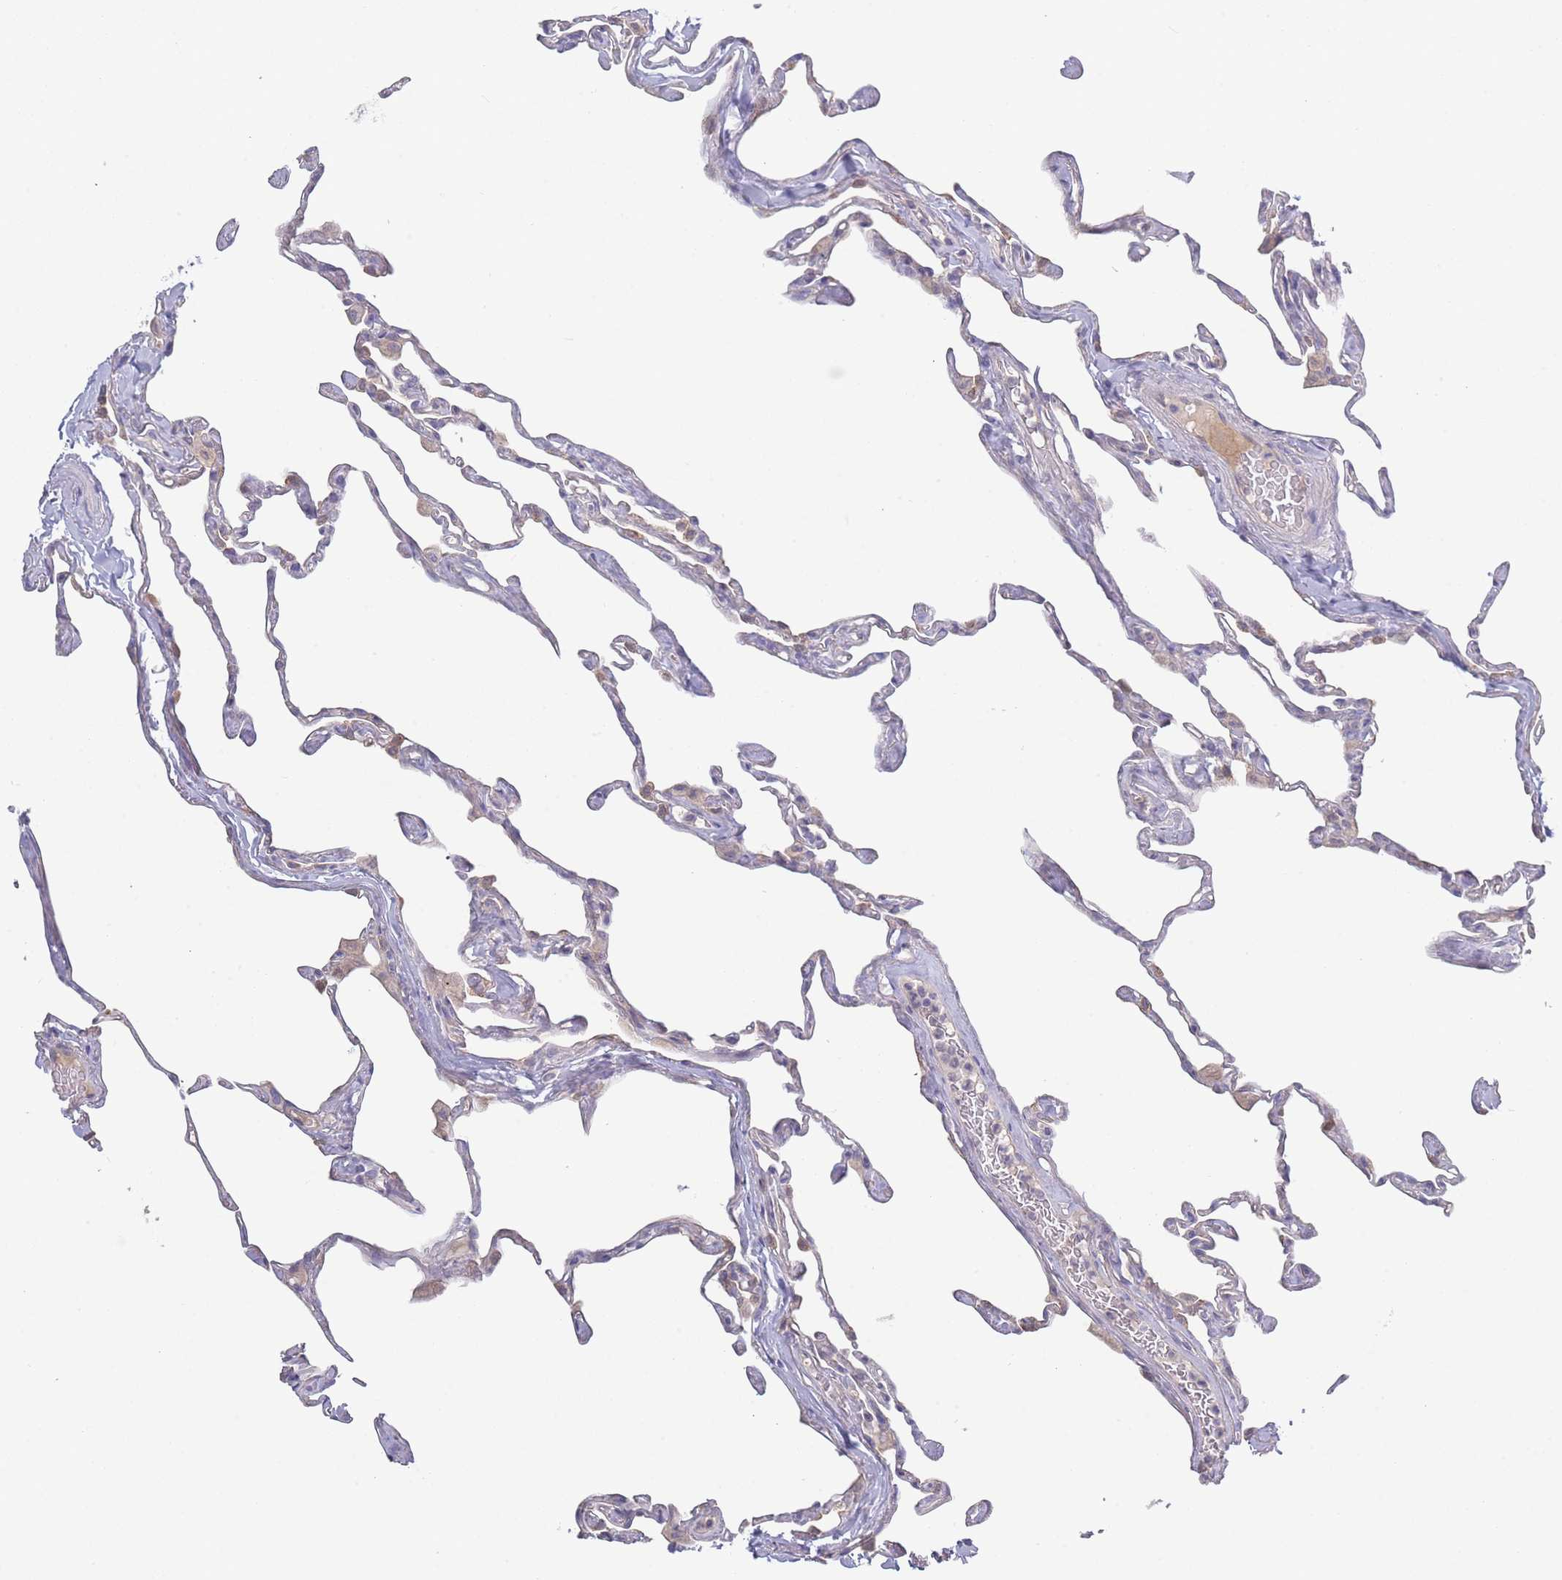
{"staining": {"intensity": "weak", "quantity": "25%-75%", "location": "cytoplasmic/membranous"}, "tissue": "lung", "cell_type": "Alveolar cells", "image_type": "normal", "snomed": [{"axis": "morphology", "description": "Normal tissue, NOS"}, {"axis": "topography", "description": "Lung"}], "caption": "IHC of unremarkable lung demonstrates low levels of weak cytoplasmic/membranous staining in about 25%-75% of alveolar cells.", "gene": "SPHKAP", "patient": {"sex": "male", "age": 65}}